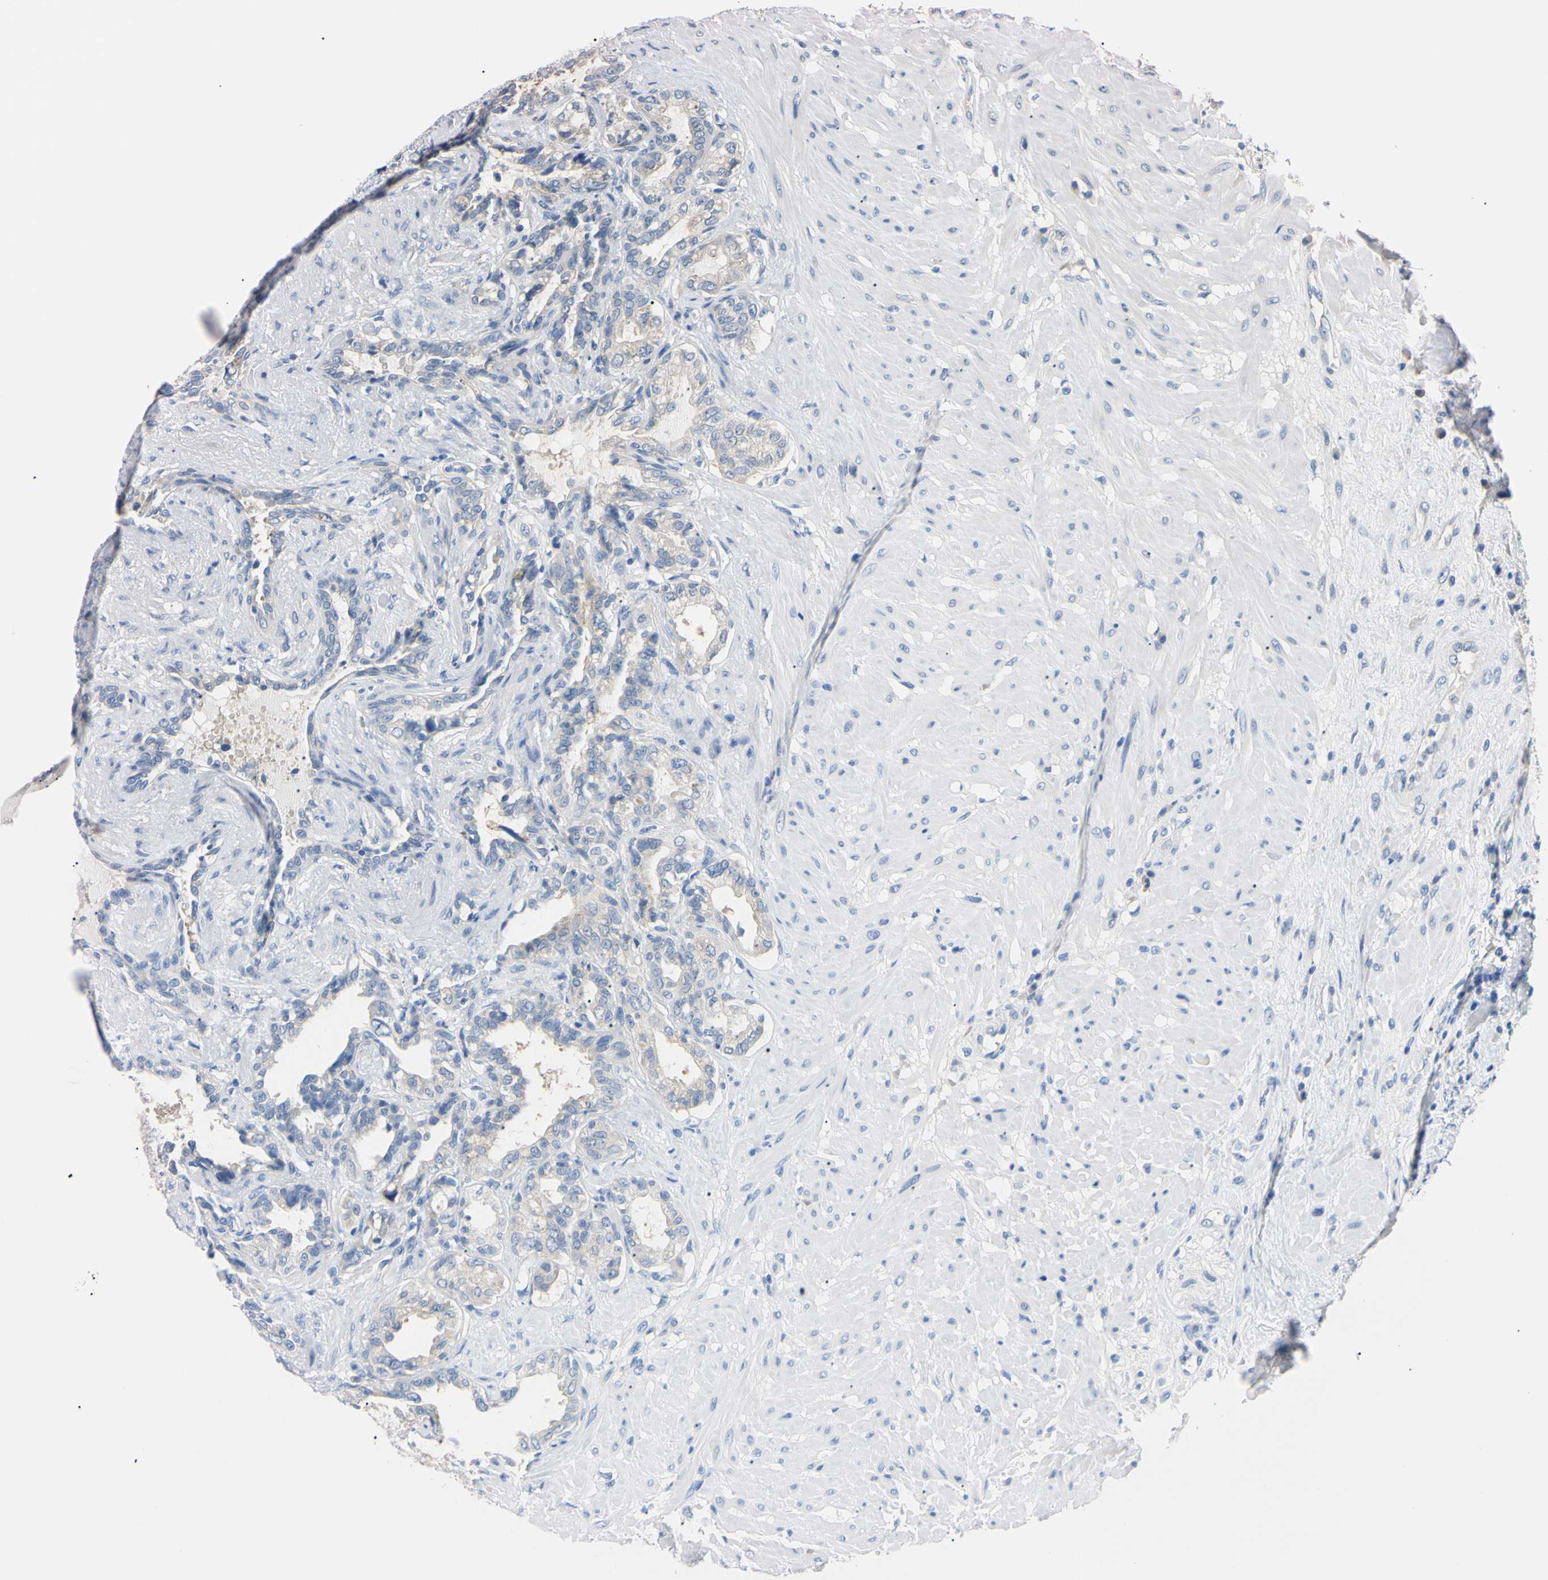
{"staining": {"intensity": "weak", "quantity": "<25%", "location": "cytoplasmic/membranous"}, "tissue": "seminal vesicle", "cell_type": "Glandular cells", "image_type": "normal", "snomed": [{"axis": "morphology", "description": "Normal tissue, NOS"}, {"axis": "topography", "description": "Seminal veicle"}], "caption": "Immunohistochemical staining of normal human seminal vesicle shows no significant expression in glandular cells.", "gene": "RARS1", "patient": {"sex": "male", "age": 61}}